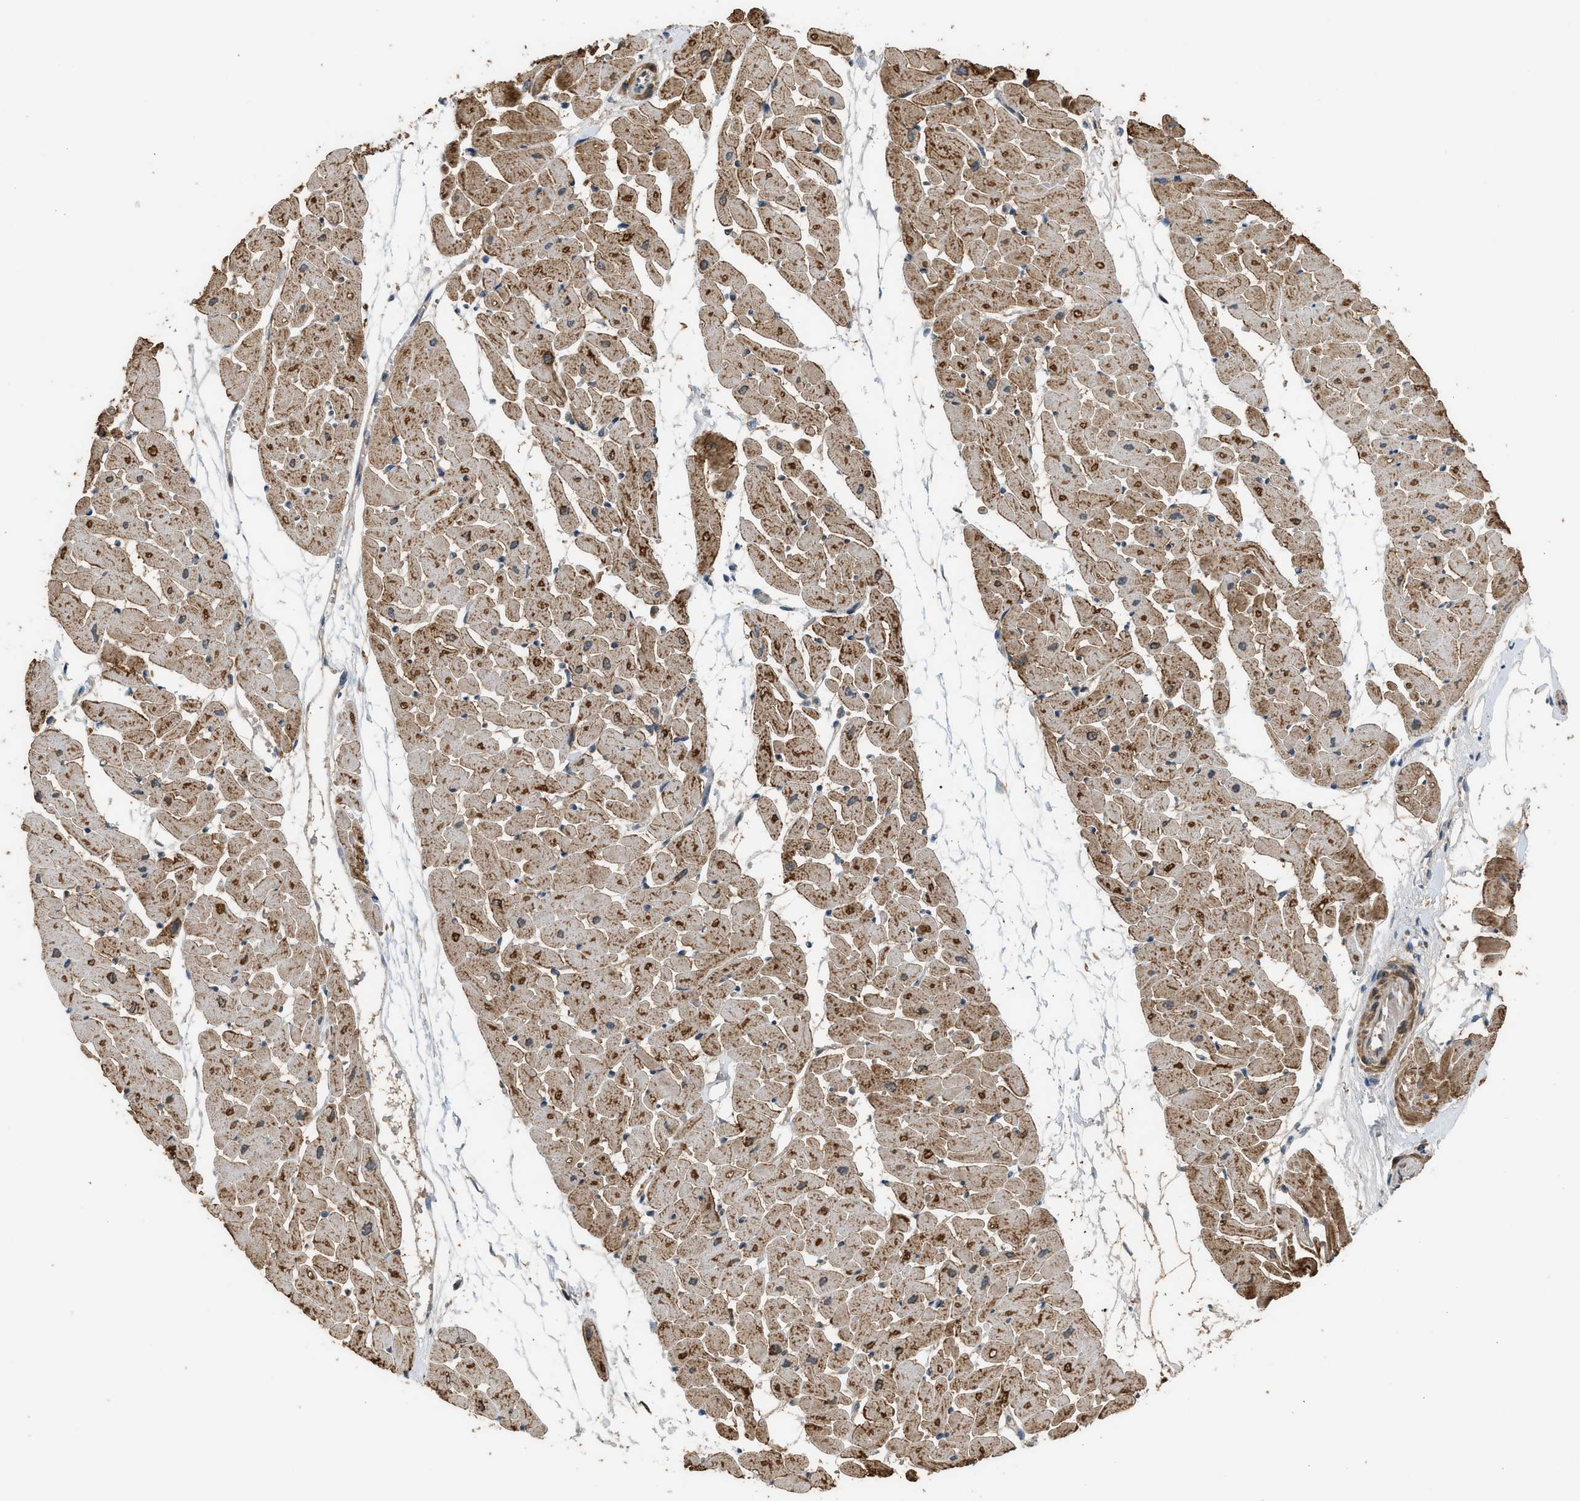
{"staining": {"intensity": "strong", "quantity": ">75%", "location": "cytoplasmic/membranous"}, "tissue": "heart muscle", "cell_type": "Cardiomyocytes", "image_type": "normal", "snomed": [{"axis": "morphology", "description": "Normal tissue, NOS"}, {"axis": "topography", "description": "Heart"}], "caption": "Normal heart muscle reveals strong cytoplasmic/membranous positivity in approximately >75% of cardiomyocytes, visualized by immunohistochemistry.", "gene": "STARD3", "patient": {"sex": "female", "age": 19}}